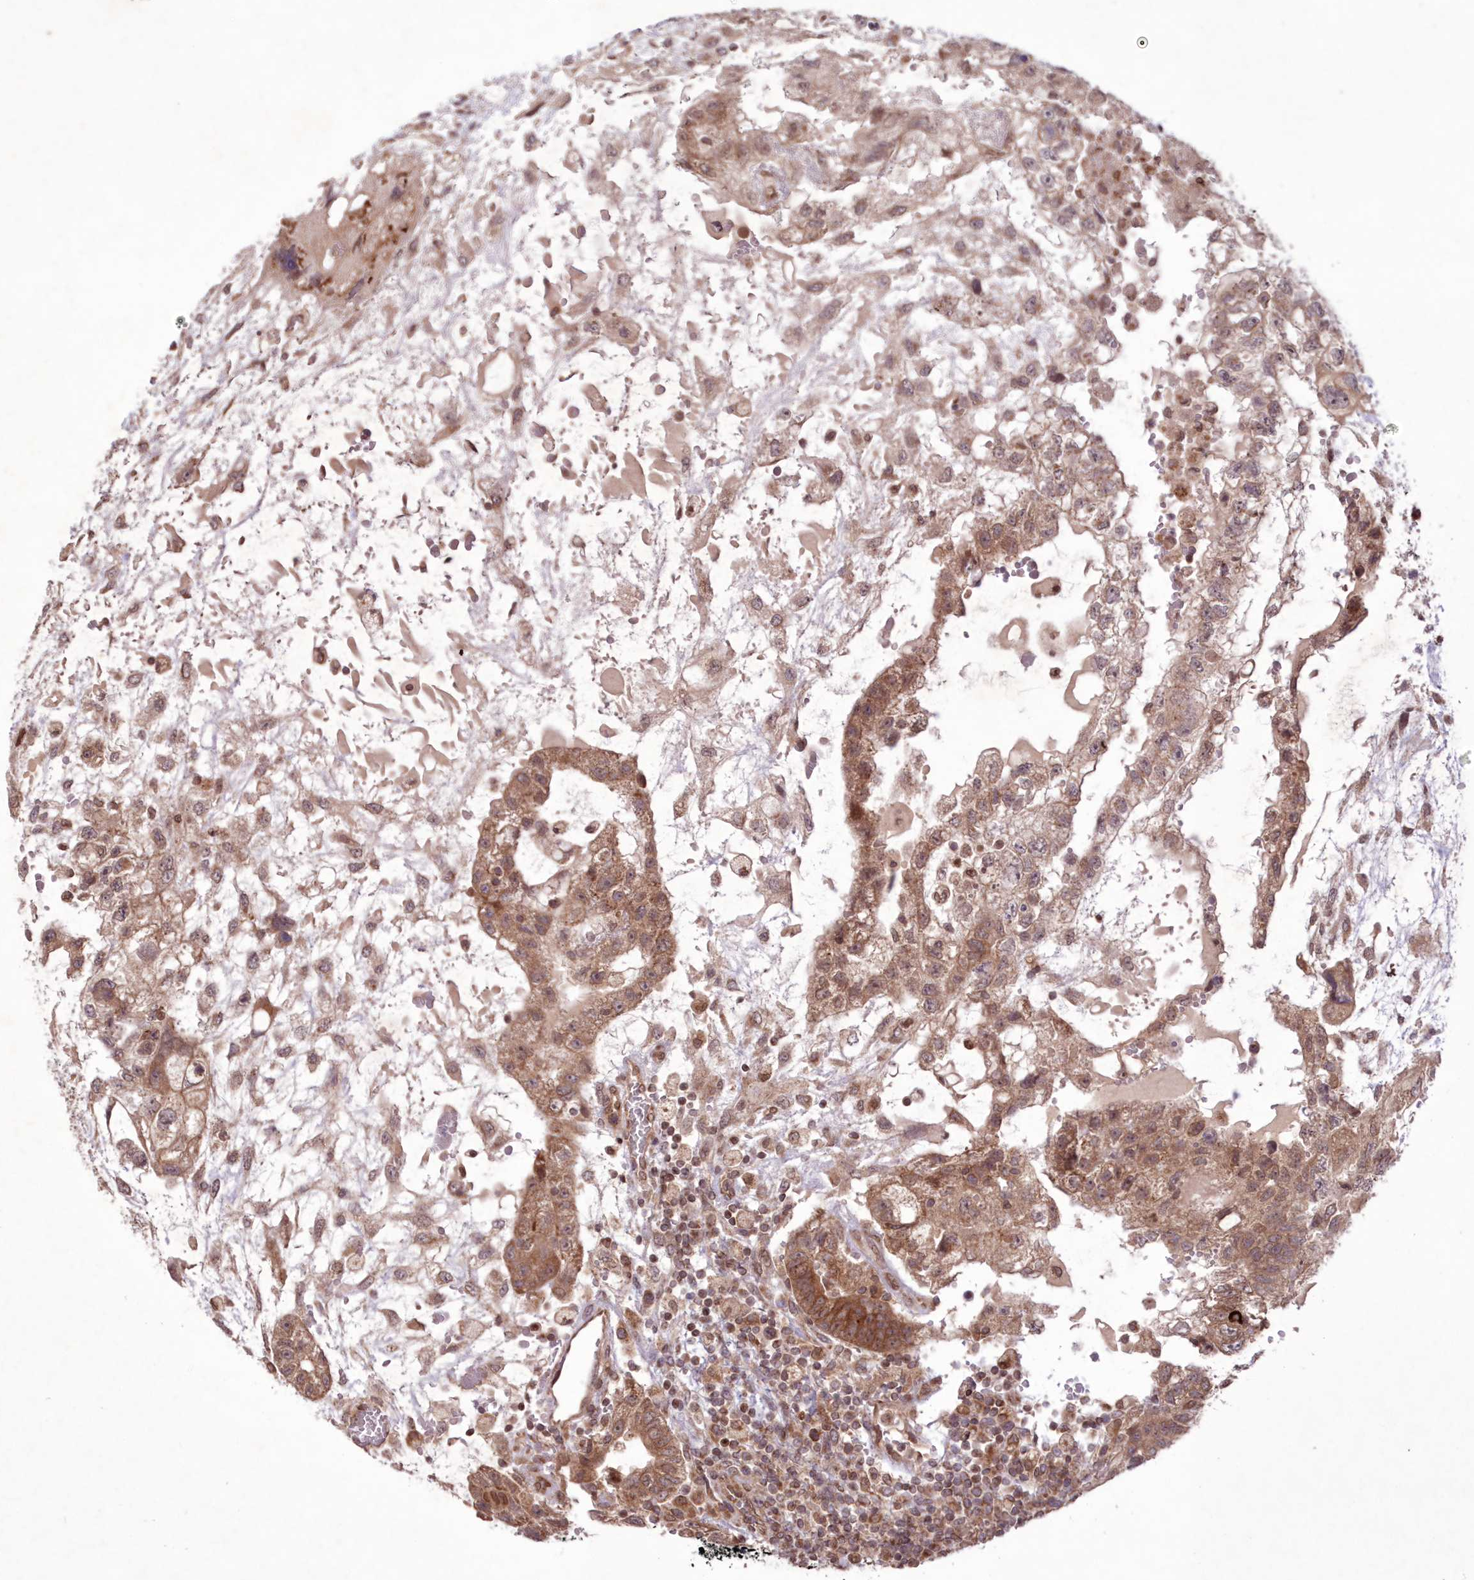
{"staining": {"intensity": "moderate", "quantity": ">75%", "location": "cytoplasmic/membranous"}, "tissue": "testis cancer", "cell_type": "Tumor cells", "image_type": "cancer", "snomed": [{"axis": "morphology", "description": "Carcinoma, Embryonal, NOS"}, {"axis": "topography", "description": "Testis"}], "caption": "Immunohistochemistry (IHC) histopathology image of neoplastic tissue: human embryonal carcinoma (testis) stained using immunohistochemistry reveals medium levels of moderate protein expression localized specifically in the cytoplasmic/membranous of tumor cells, appearing as a cytoplasmic/membranous brown color.", "gene": "DNAJC27", "patient": {"sex": "male", "age": 36}}